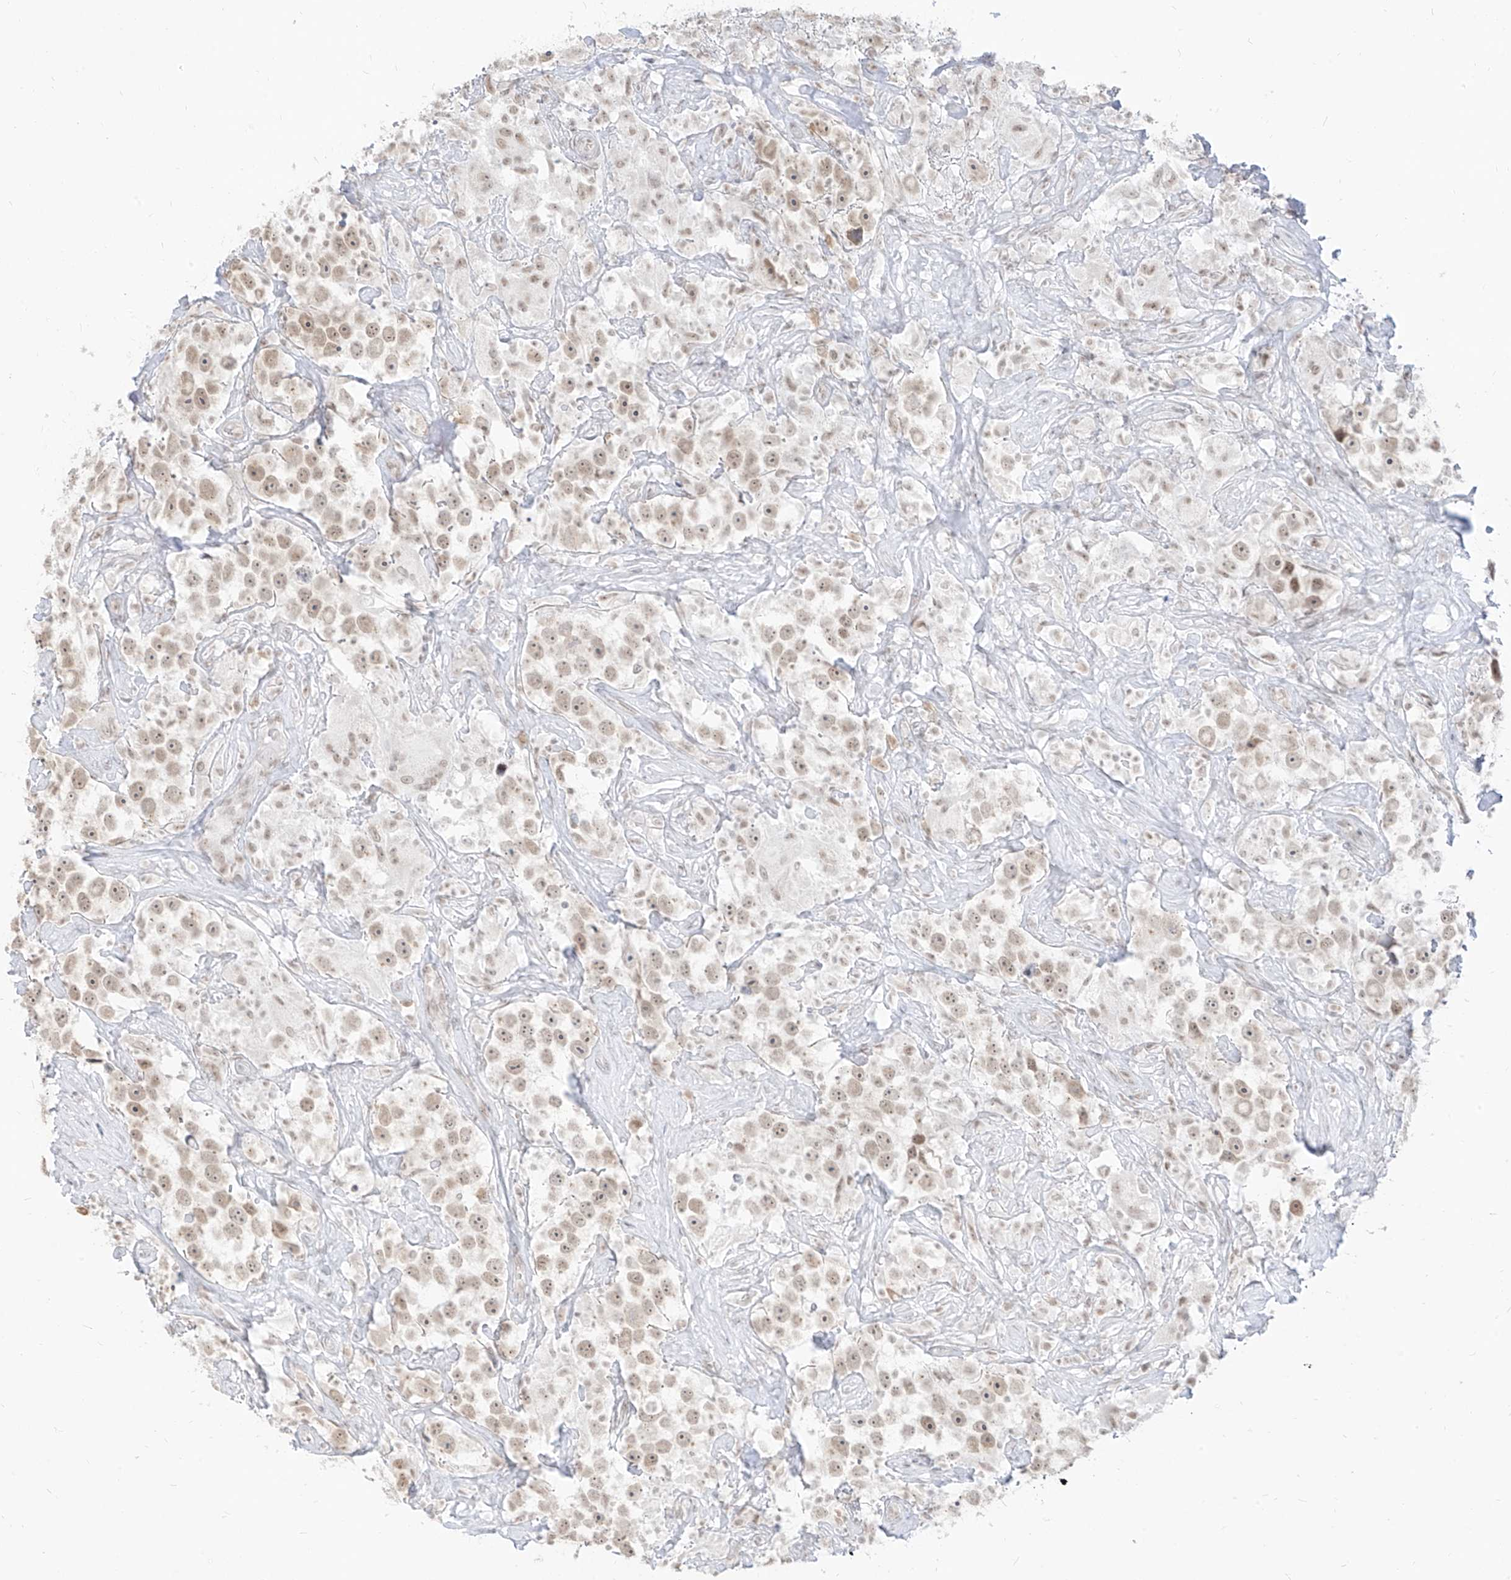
{"staining": {"intensity": "weak", "quantity": ">75%", "location": "nuclear"}, "tissue": "testis cancer", "cell_type": "Tumor cells", "image_type": "cancer", "snomed": [{"axis": "morphology", "description": "Seminoma, NOS"}, {"axis": "topography", "description": "Testis"}], "caption": "Immunohistochemistry histopathology image of neoplastic tissue: testis cancer (seminoma) stained using IHC reveals low levels of weak protein expression localized specifically in the nuclear of tumor cells, appearing as a nuclear brown color.", "gene": "SUPT5H", "patient": {"sex": "male", "age": 49}}